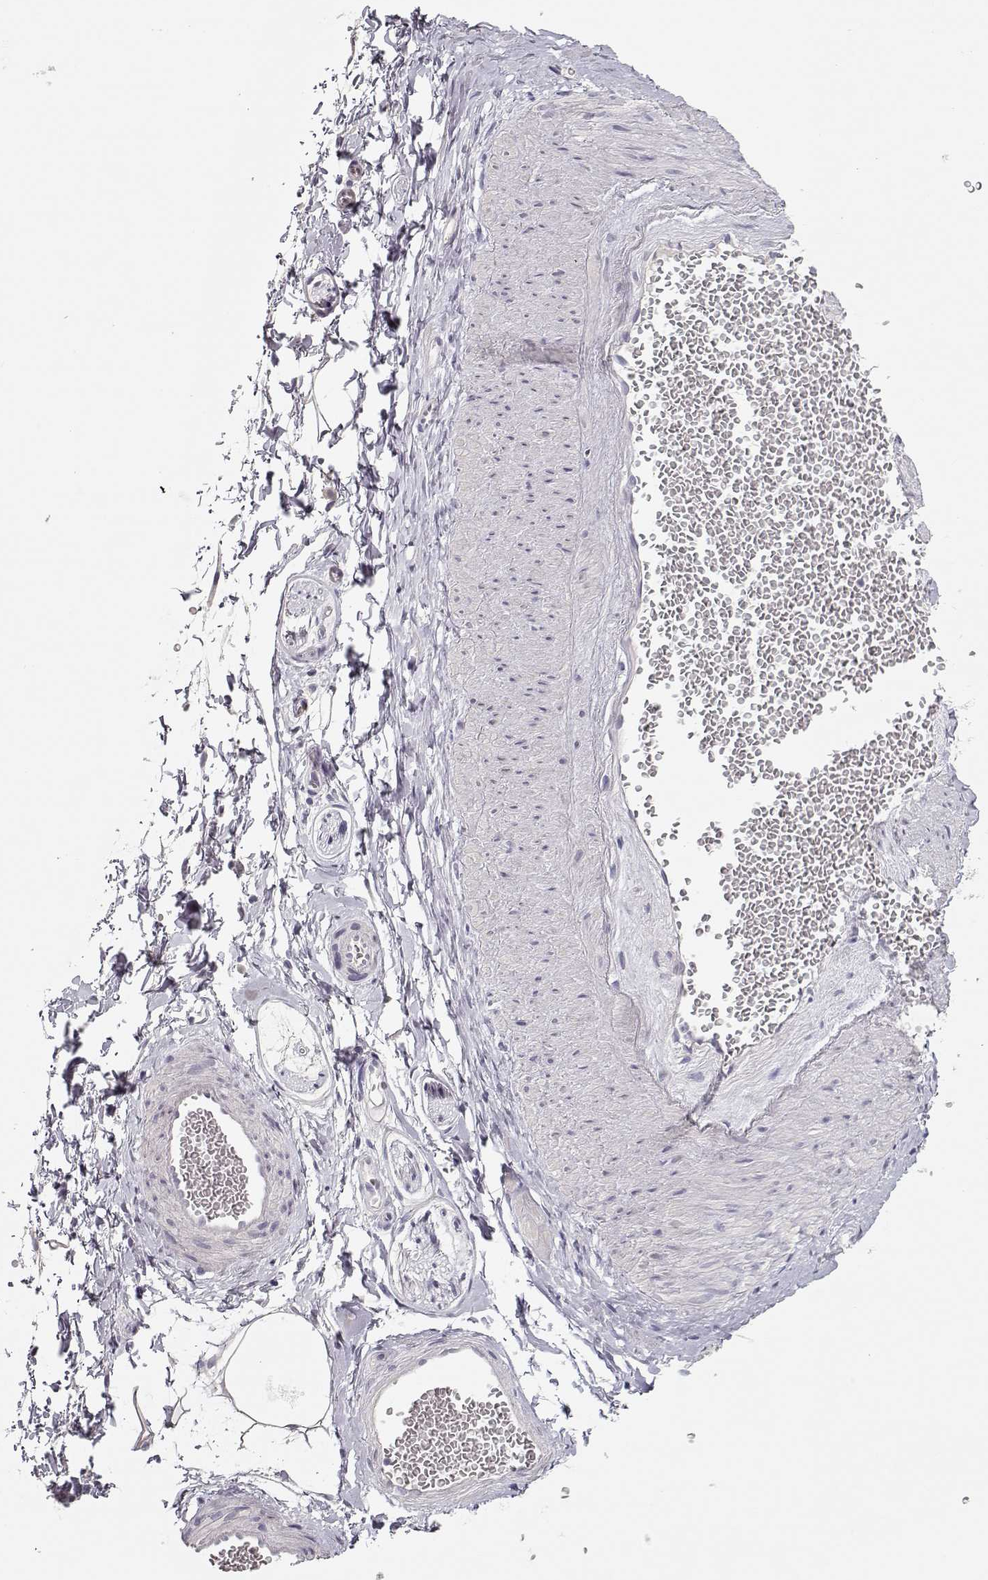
{"staining": {"intensity": "negative", "quantity": "none", "location": "none"}, "tissue": "adipose tissue", "cell_type": "Adipocytes", "image_type": "normal", "snomed": [{"axis": "morphology", "description": "Normal tissue, NOS"}, {"axis": "topography", "description": "Smooth muscle"}, {"axis": "topography", "description": "Peripheral nerve tissue"}], "caption": "A high-resolution image shows immunohistochemistry staining of unremarkable adipose tissue, which demonstrates no significant expression in adipocytes.", "gene": "MAGEC1", "patient": {"sex": "male", "age": 22}}